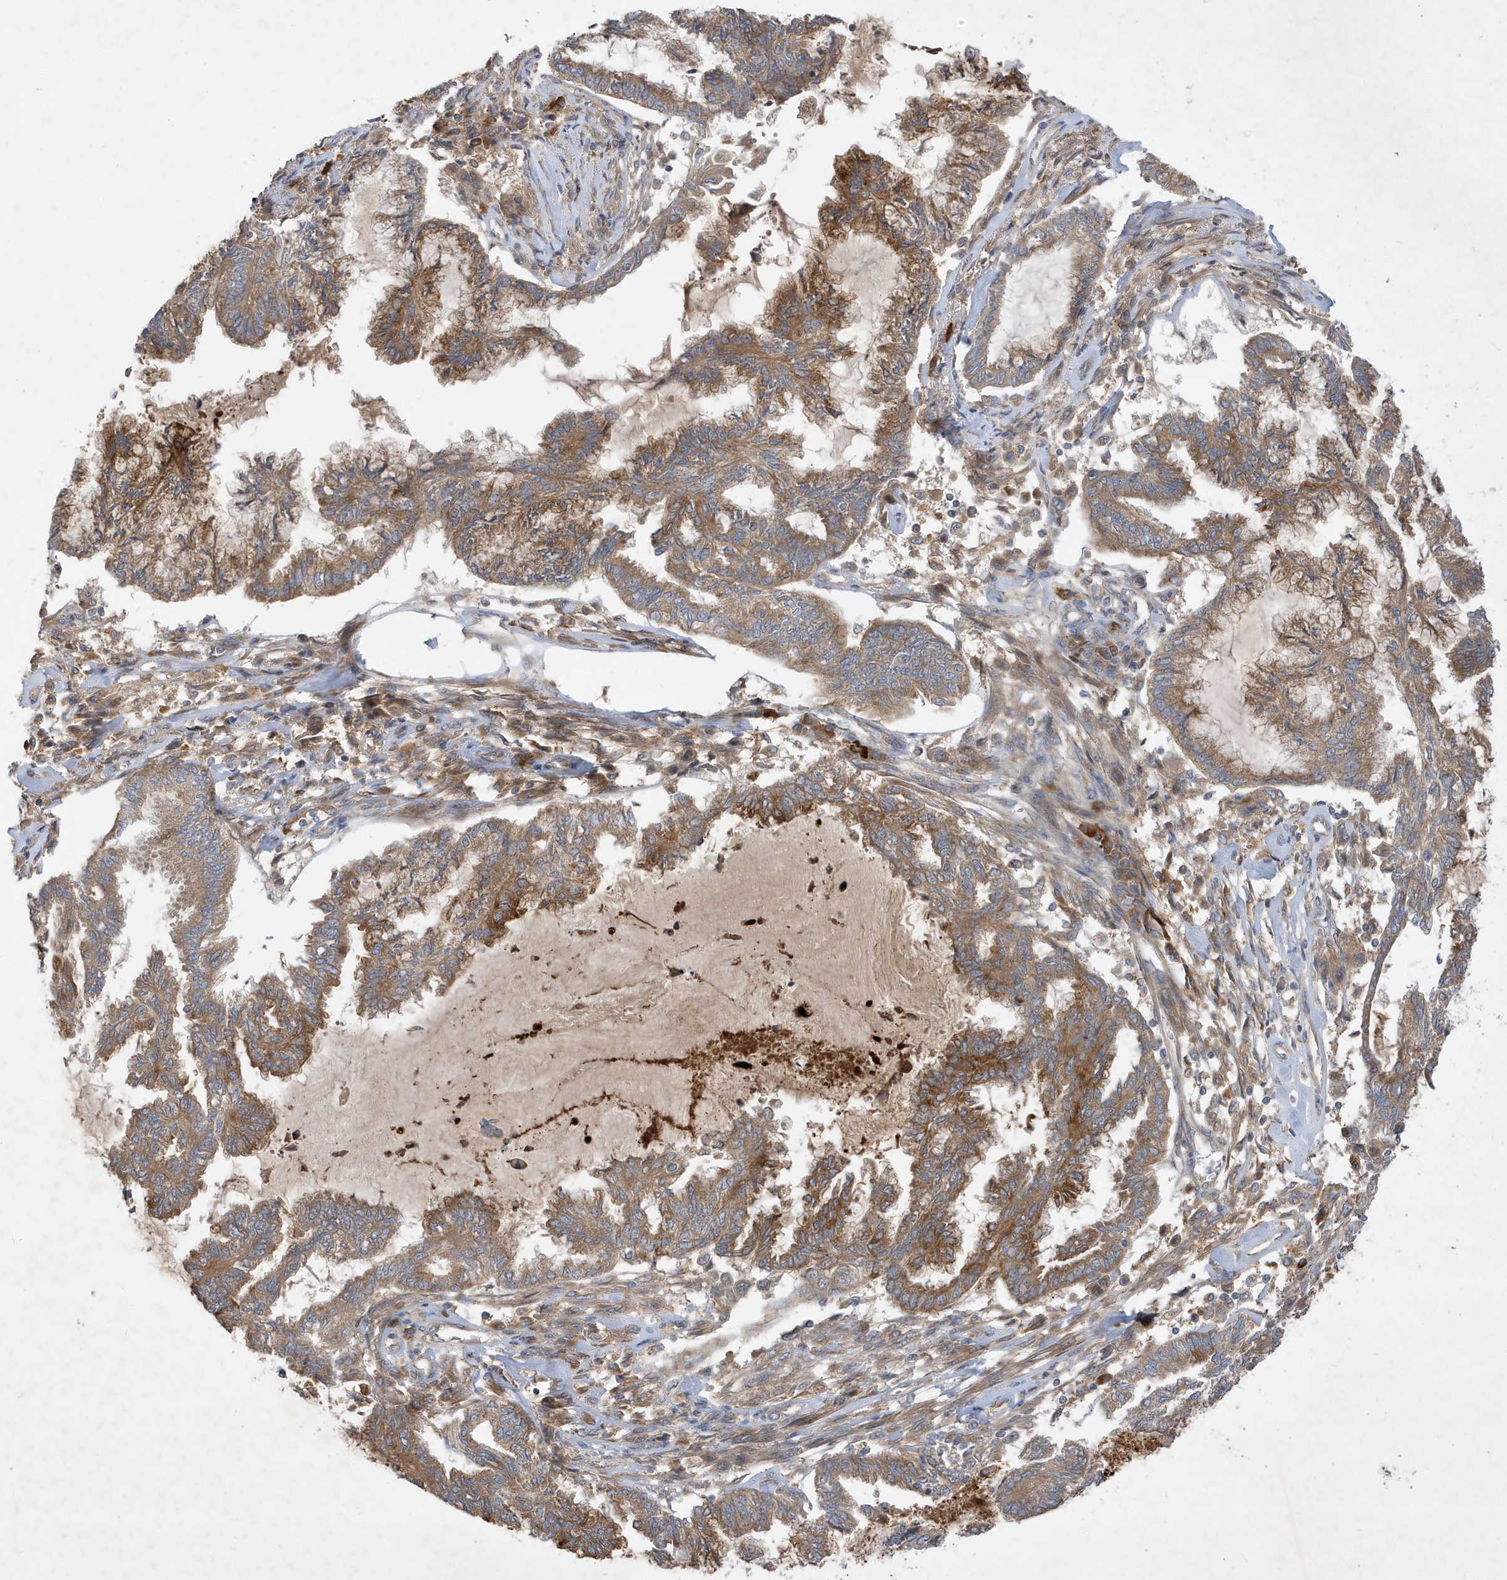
{"staining": {"intensity": "moderate", "quantity": ">75%", "location": "cytoplasmic/membranous"}, "tissue": "endometrial cancer", "cell_type": "Tumor cells", "image_type": "cancer", "snomed": [{"axis": "morphology", "description": "Adenocarcinoma, NOS"}, {"axis": "topography", "description": "Endometrium"}], "caption": "This is a micrograph of immunohistochemistry staining of endometrial cancer (adenocarcinoma), which shows moderate expression in the cytoplasmic/membranous of tumor cells.", "gene": "LAPTM4A", "patient": {"sex": "female", "age": 86}}